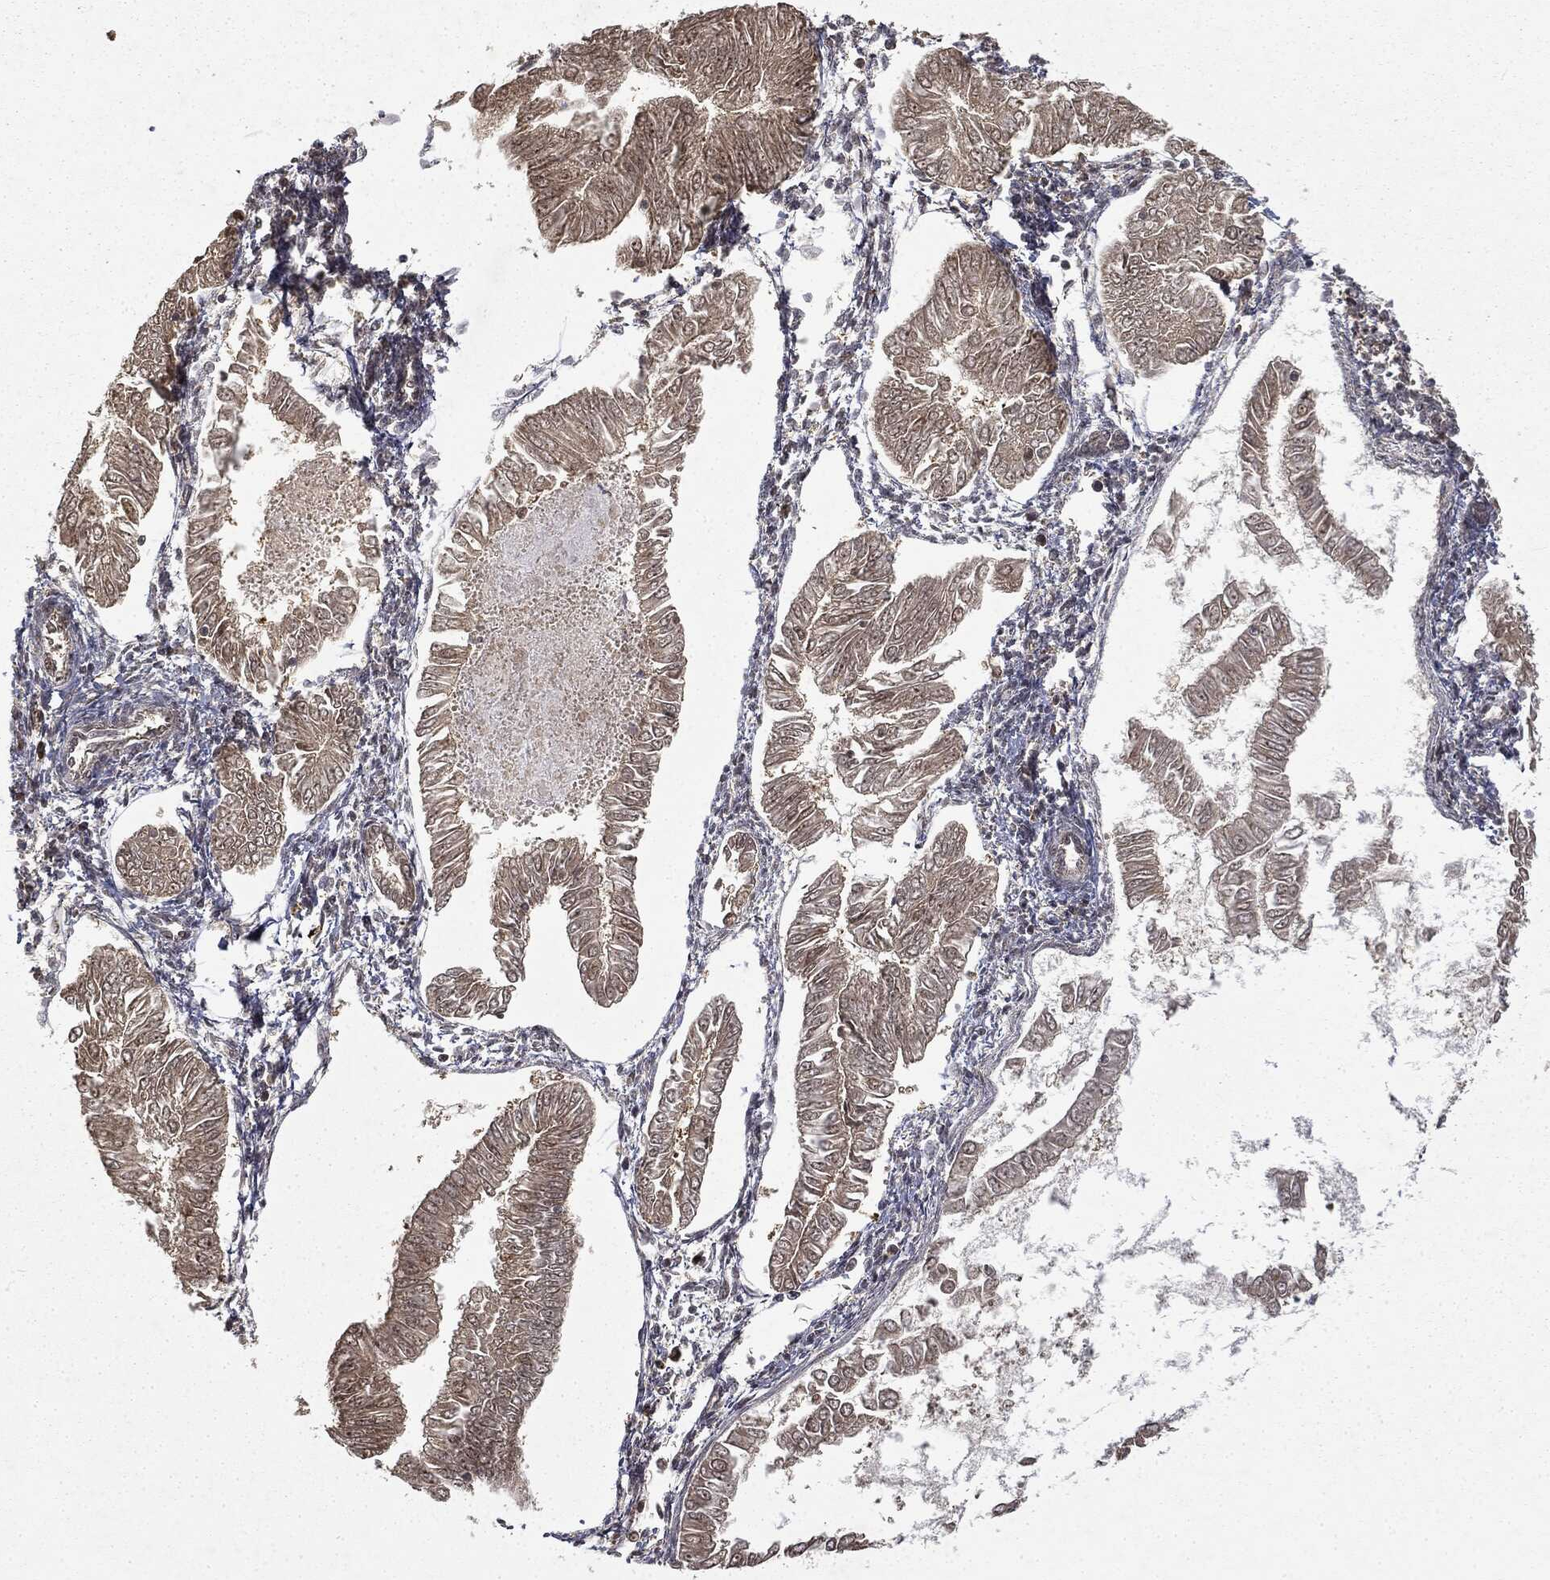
{"staining": {"intensity": "moderate", "quantity": ">75%", "location": "cytoplasmic/membranous"}, "tissue": "endometrial cancer", "cell_type": "Tumor cells", "image_type": "cancer", "snomed": [{"axis": "morphology", "description": "Adenocarcinoma, NOS"}, {"axis": "topography", "description": "Endometrium"}], "caption": "An IHC histopathology image of neoplastic tissue is shown. Protein staining in brown labels moderate cytoplasmic/membranous positivity in endometrial cancer within tumor cells. (Stains: DAB (3,3'-diaminobenzidine) in brown, nuclei in blue, Microscopy: brightfield microscopy at high magnification).", "gene": "ZNHIT6", "patient": {"sex": "female", "age": 53}}